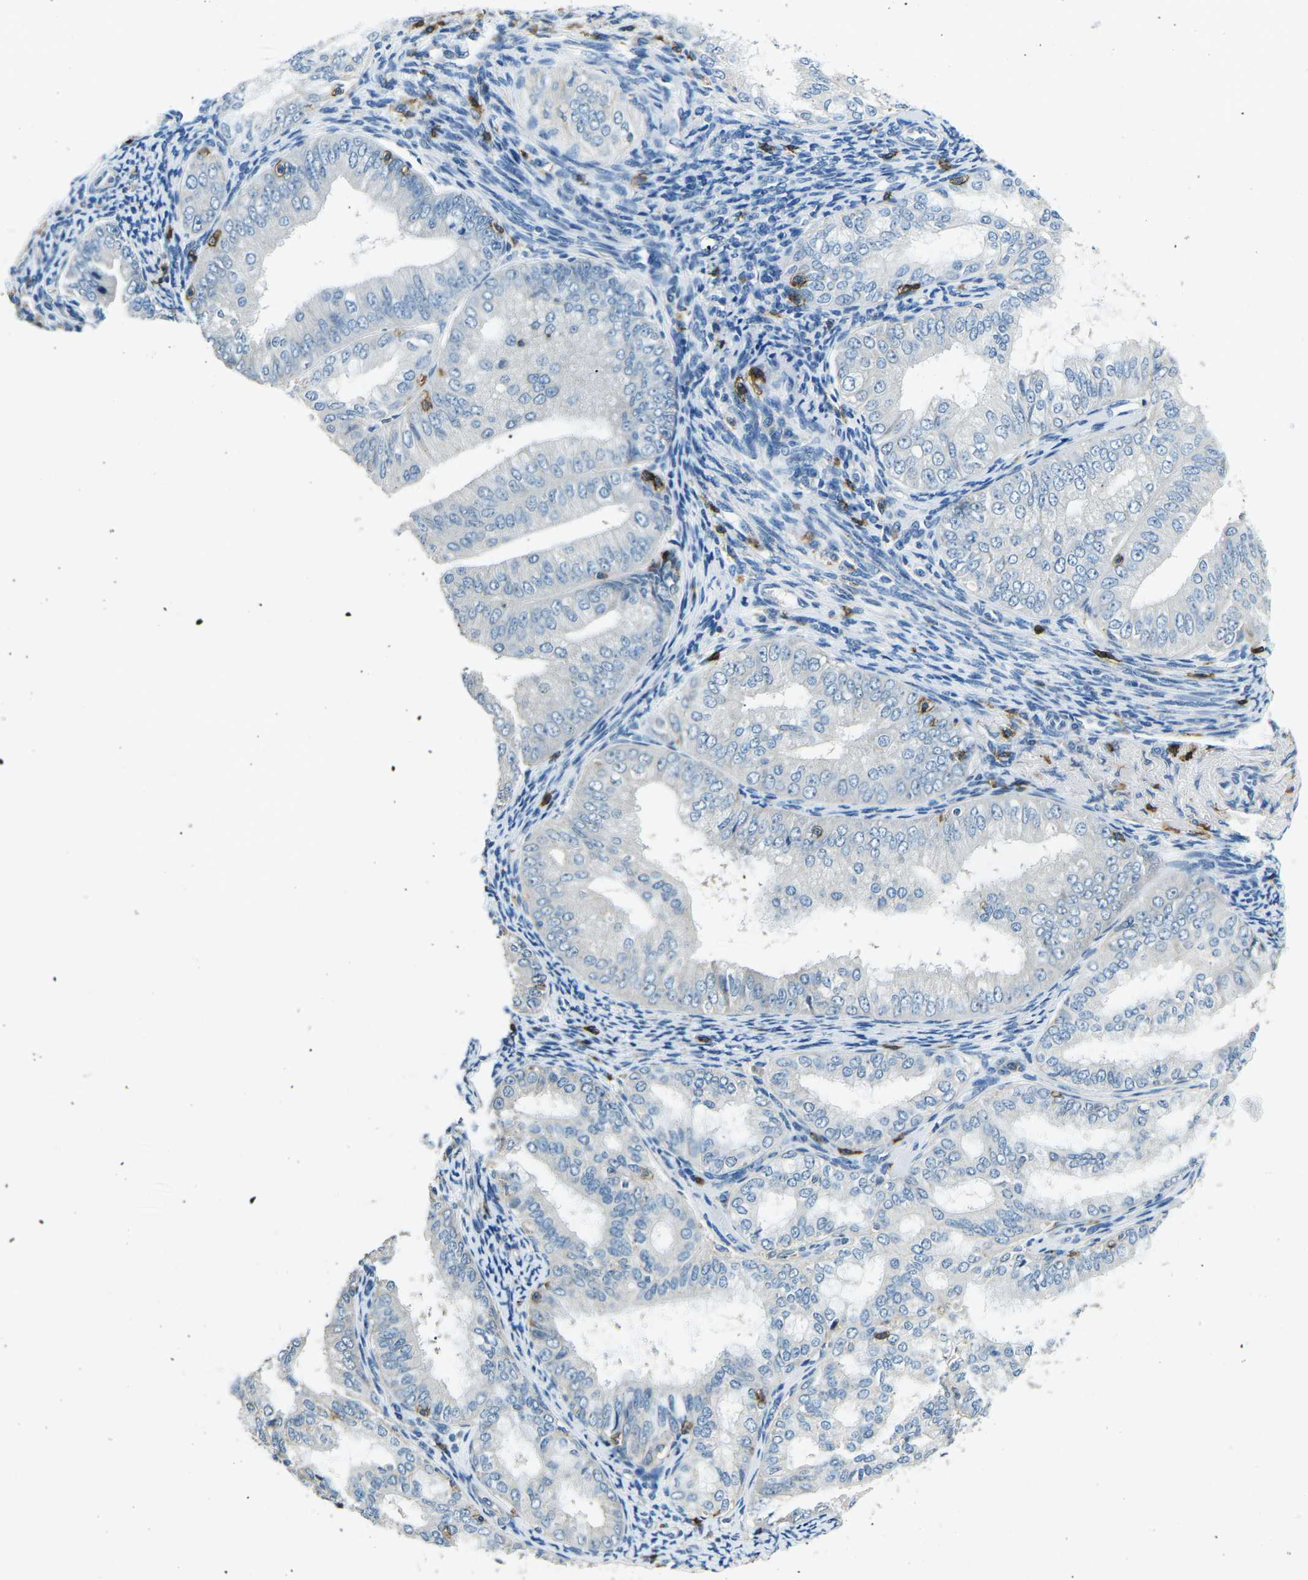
{"staining": {"intensity": "negative", "quantity": "none", "location": "none"}, "tissue": "endometrial cancer", "cell_type": "Tumor cells", "image_type": "cancer", "snomed": [{"axis": "morphology", "description": "Adenocarcinoma, NOS"}, {"axis": "topography", "description": "Endometrium"}], "caption": "Endometrial adenocarcinoma stained for a protein using immunohistochemistry demonstrates no expression tumor cells.", "gene": "CD6", "patient": {"sex": "female", "age": 63}}